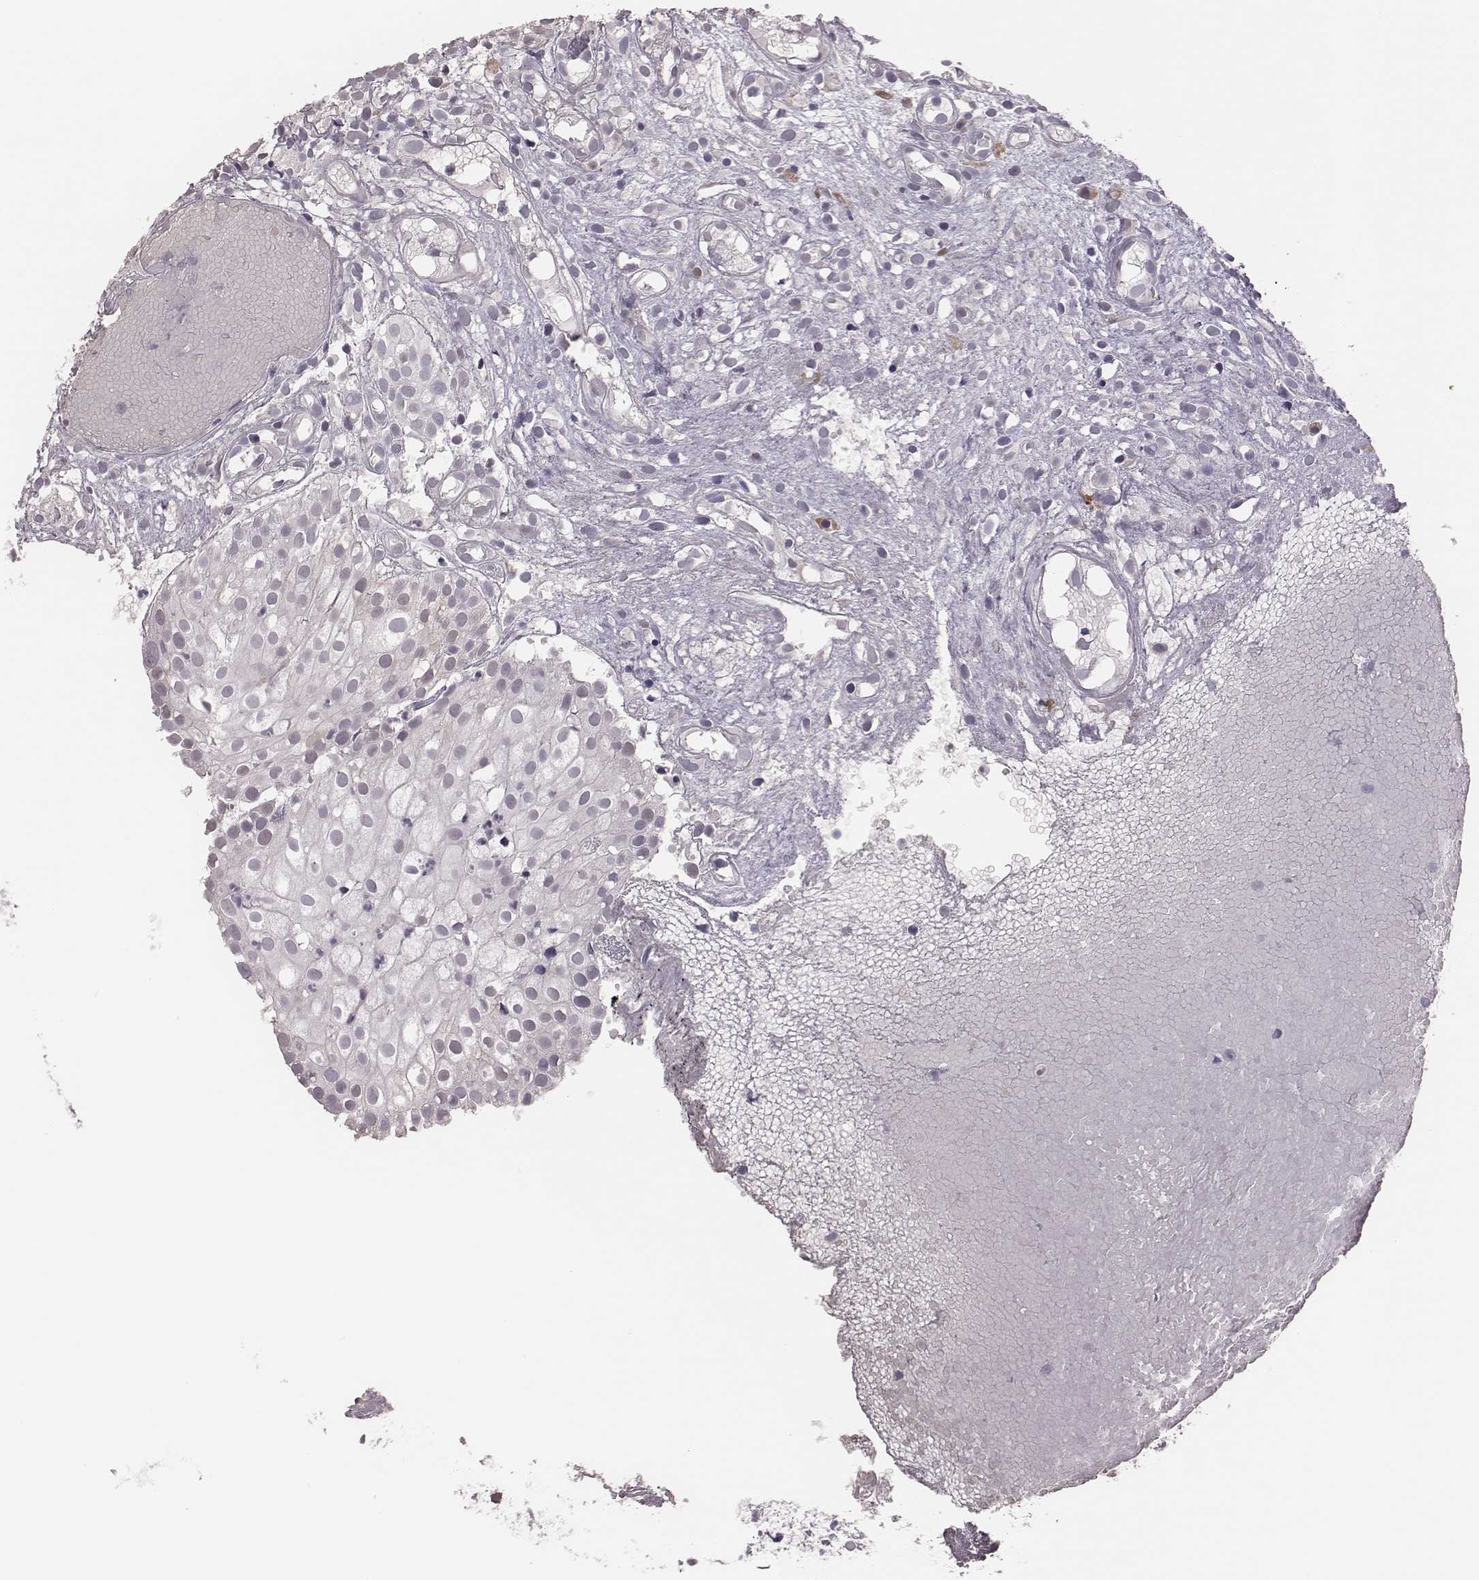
{"staining": {"intensity": "negative", "quantity": "none", "location": "none"}, "tissue": "prostate cancer", "cell_type": "Tumor cells", "image_type": "cancer", "snomed": [{"axis": "morphology", "description": "Adenocarcinoma, High grade"}, {"axis": "topography", "description": "Prostate"}], "caption": "An image of human prostate cancer (high-grade adenocarcinoma) is negative for staining in tumor cells.", "gene": "PBK", "patient": {"sex": "male", "age": 79}}